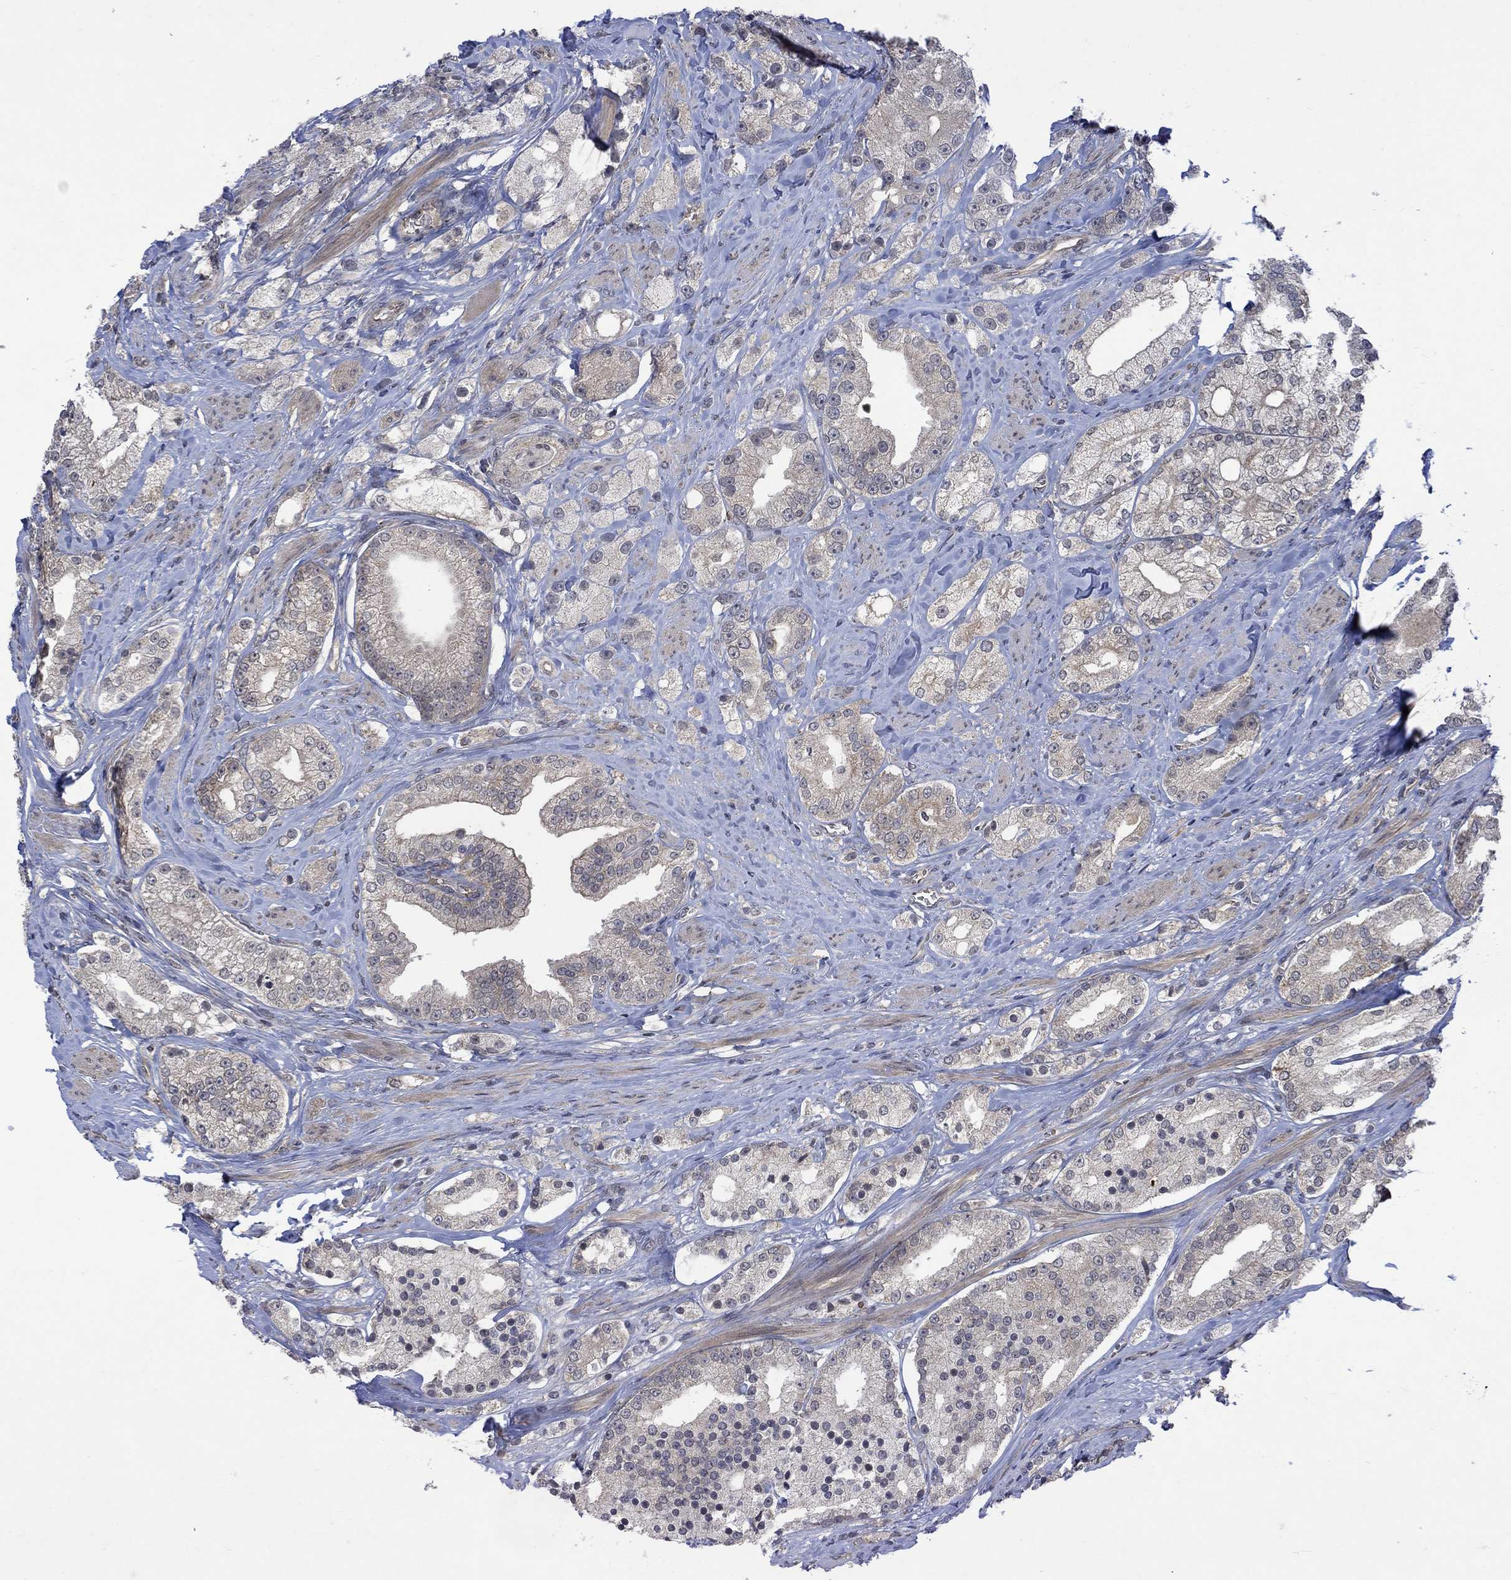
{"staining": {"intensity": "weak", "quantity": "<25%", "location": "cytoplasmic/membranous"}, "tissue": "prostate cancer", "cell_type": "Tumor cells", "image_type": "cancer", "snomed": [{"axis": "morphology", "description": "Adenocarcinoma, NOS"}, {"axis": "topography", "description": "Prostate and seminal vesicle, NOS"}, {"axis": "topography", "description": "Prostate"}], "caption": "An image of human prostate adenocarcinoma is negative for staining in tumor cells. The staining is performed using DAB (3,3'-diaminobenzidine) brown chromogen with nuclei counter-stained in using hematoxylin.", "gene": "GRIN2D", "patient": {"sex": "male", "age": 67}}